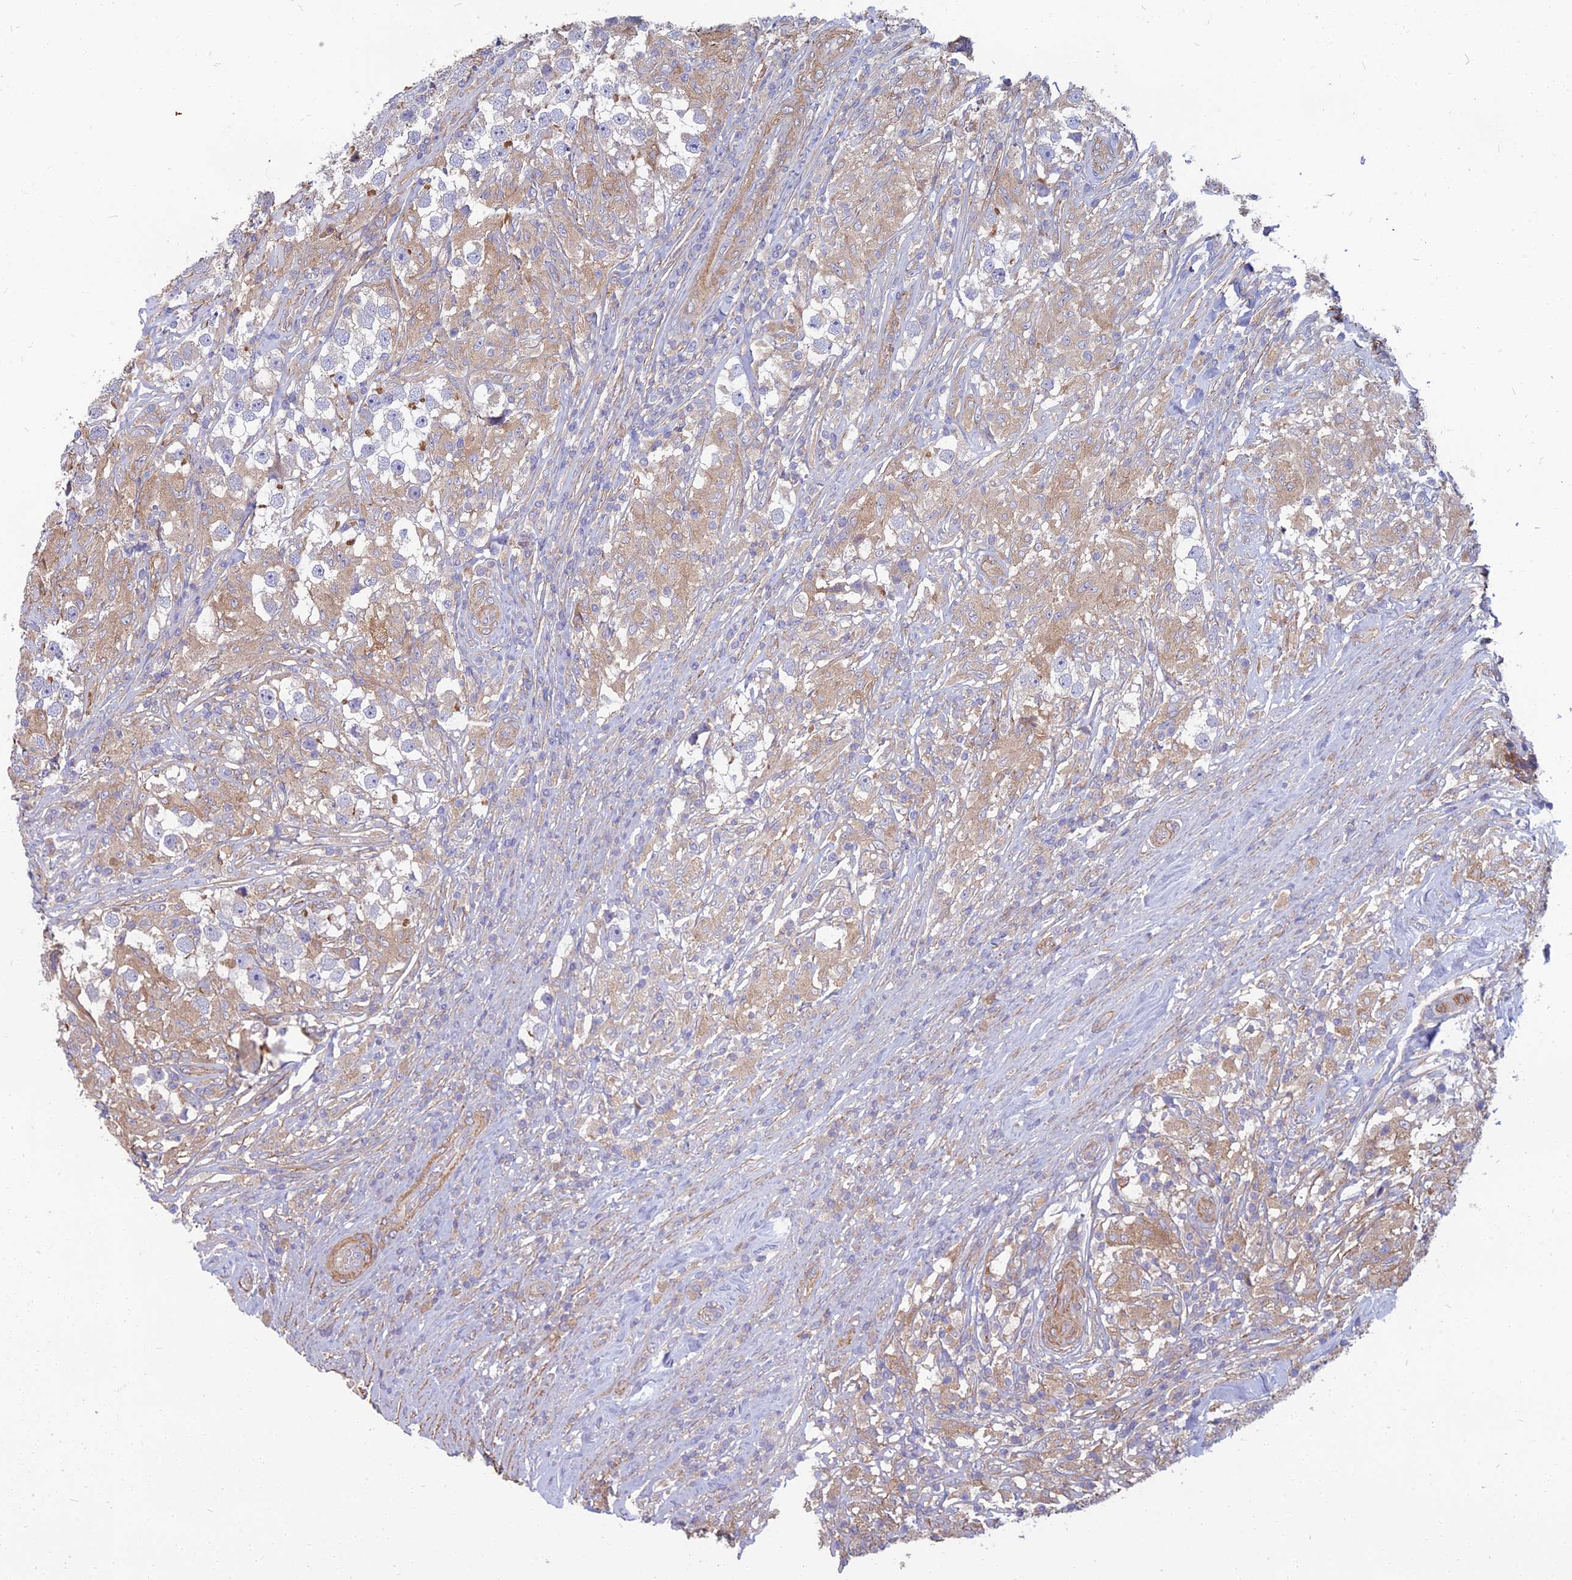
{"staining": {"intensity": "negative", "quantity": "none", "location": "none"}, "tissue": "testis cancer", "cell_type": "Tumor cells", "image_type": "cancer", "snomed": [{"axis": "morphology", "description": "Seminoma, NOS"}, {"axis": "topography", "description": "Testis"}], "caption": "High power microscopy micrograph of an immunohistochemistry micrograph of testis cancer, revealing no significant staining in tumor cells.", "gene": "WDR24", "patient": {"sex": "male", "age": 46}}